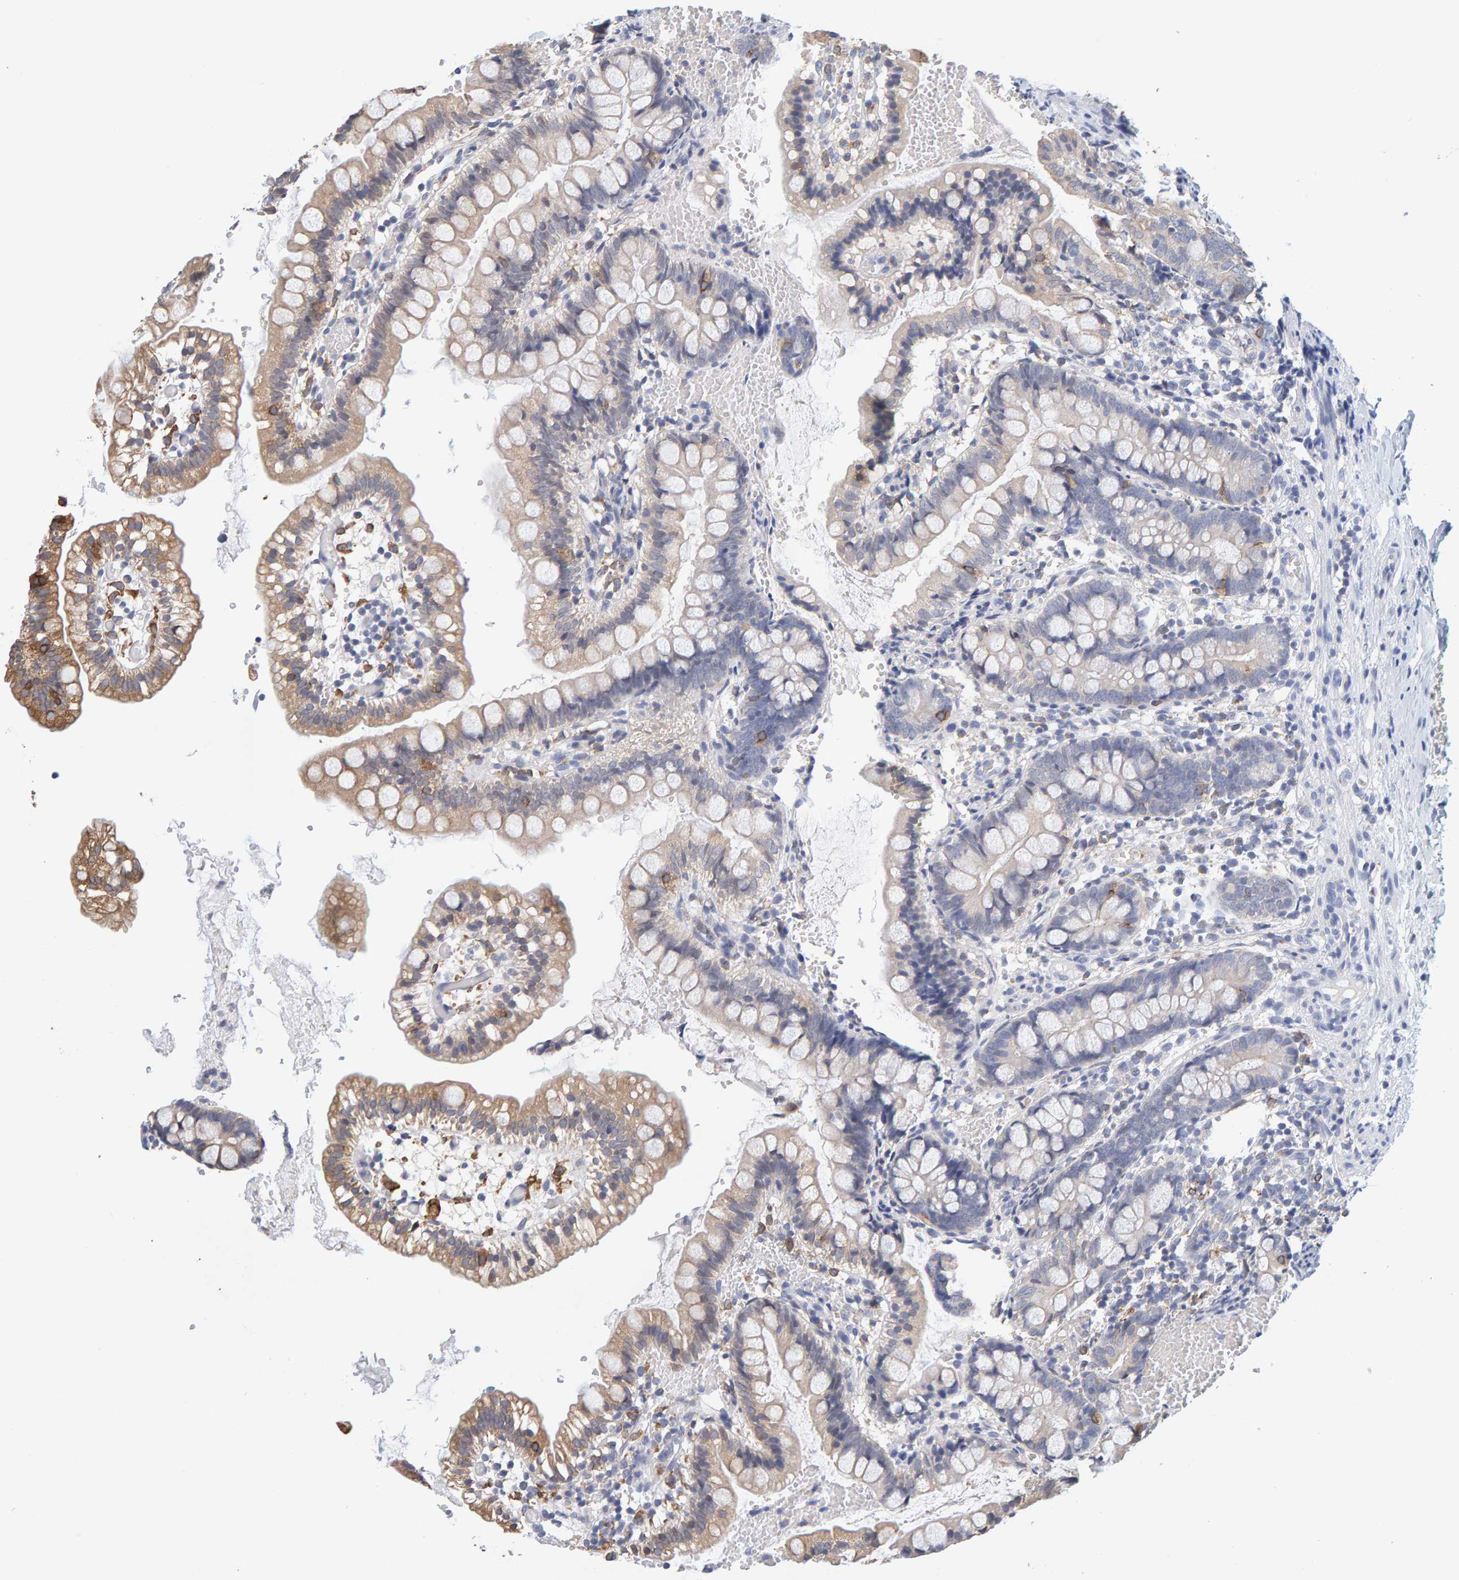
{"staining": {"intensity": "moderate", "quantity": "25%-75%", "location": "cytoplasmic/membranous"}, "tissue": "small intestine", "cell_type": "Glandular cells", "image_type": "normal", "snomed": [{"axis": "morphology", "description": "Normal tissue, NOS"}, {"axis": "morphology", "description": "Developmental malformation"}, {"axis": "topography", "description": "Small intestine"}], "caption": "Immunohistochemistry (IHC) staining of benign small intestine, which exhibits medium levels of moderate cytoplasmic/membranous staining in approximately 25%-75% of glandular cells indicating moderate cytoplasmic/membranous protein expression. The staining was performed using DAB (3,3'-diaminobenzidine) (brown) for protein detection and nuclei were counterstained in hematoxylin (blue).", "gene": "SGPL1", "patient": {"sex": "male"}}